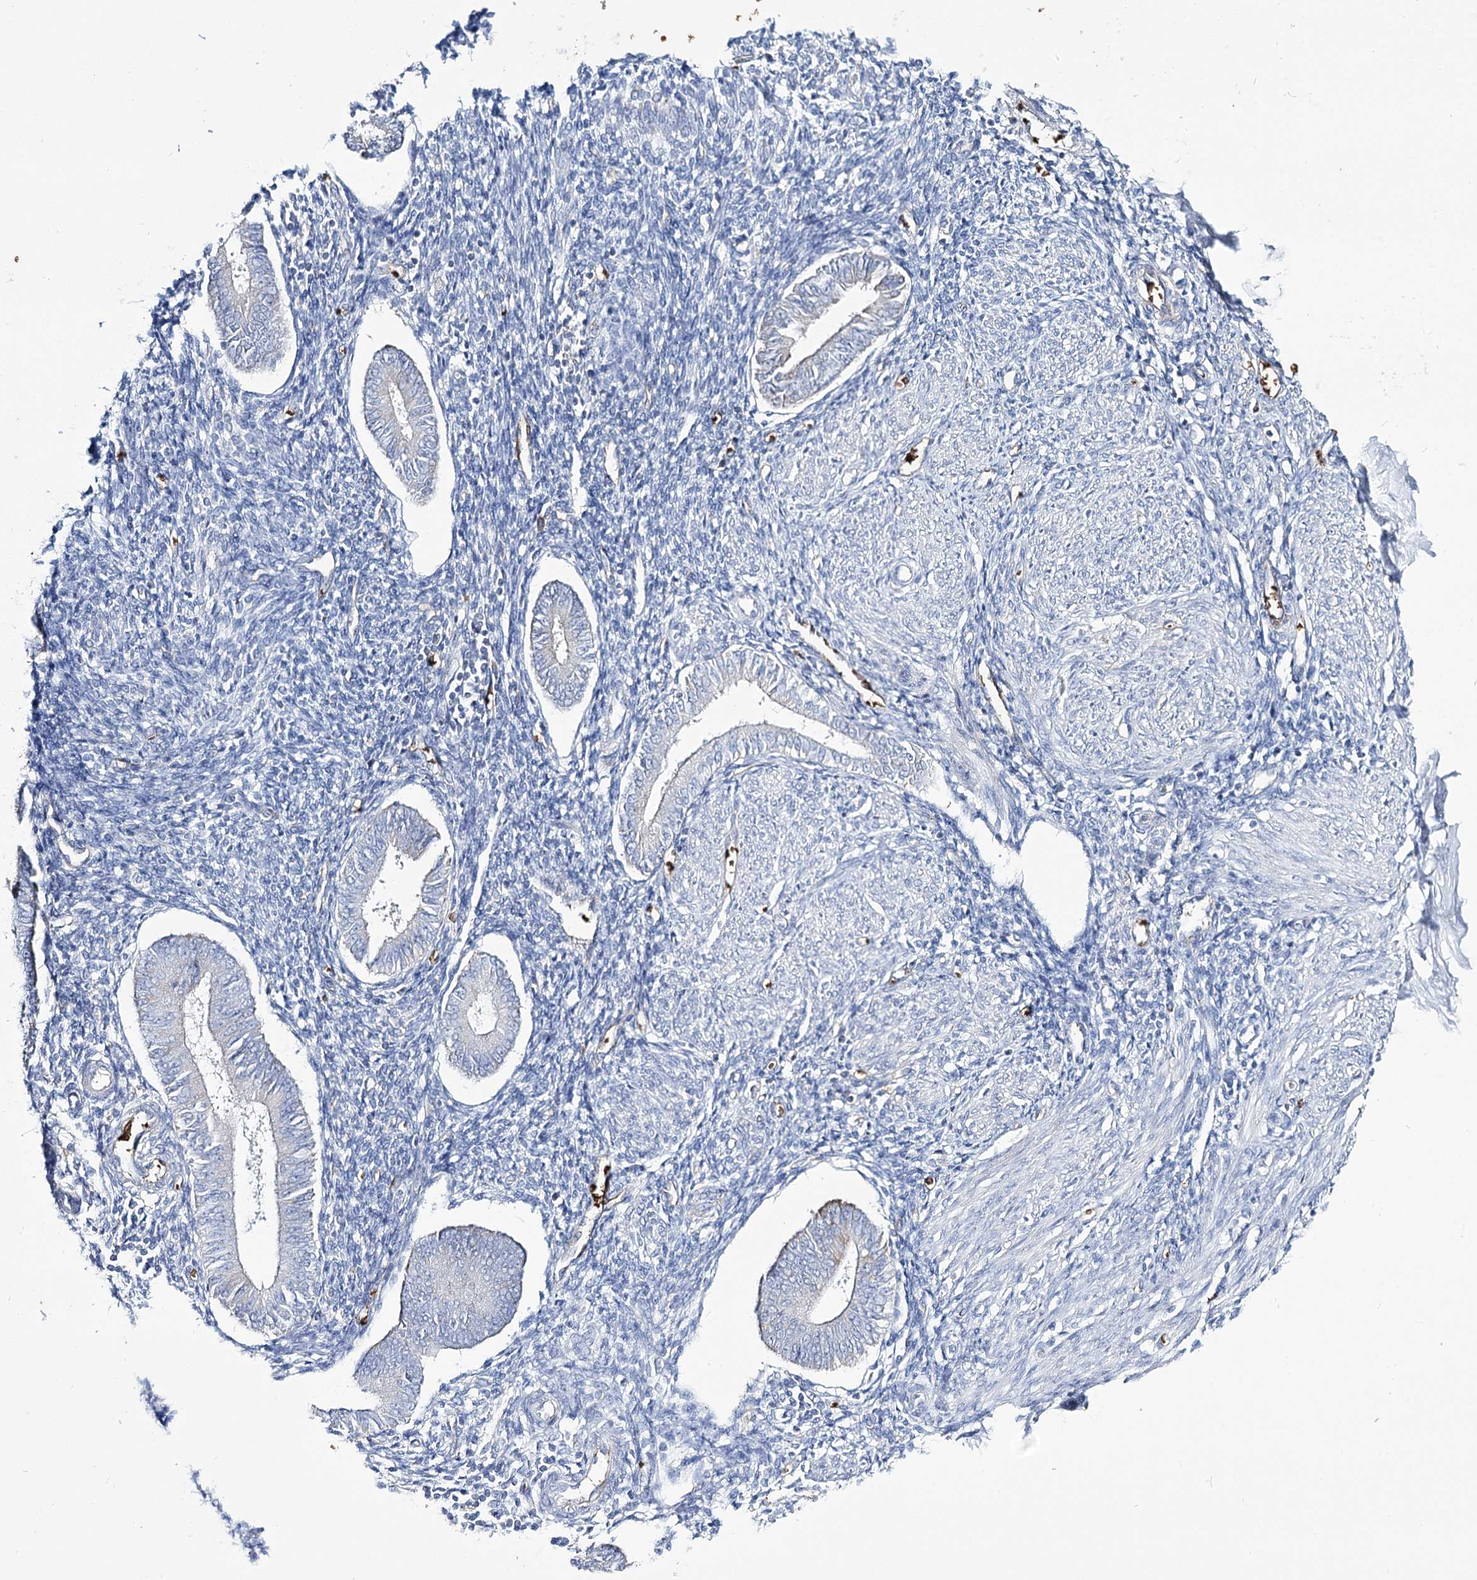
{"staining": {"intensity": "negative", "quantity": "none", "location": "none"}, "tissue": "endometrium", "cell_type": "Cells in endometrial stroma", "image_type": "normal", "snomed": [{"axis": "morphology", "description": "Normal tissue, NOS"}, {"axis": "topography", "description": "Uterus"}, {"axis": "topography", "description": "Endometrium"}], "caption": "IHC photomicrograph of unremarkable endometrium: human endometrium stained with DAB exhibits no significant protein expression in cells in endometrial stroma. The staining was performed using DAB to visualize the protein expression in brown, while the nuclei were stained in blue with hematoxylin (Magnification: 20x).", "gene": "GBF1", "patient": {"sex": "female", "age": 48}}